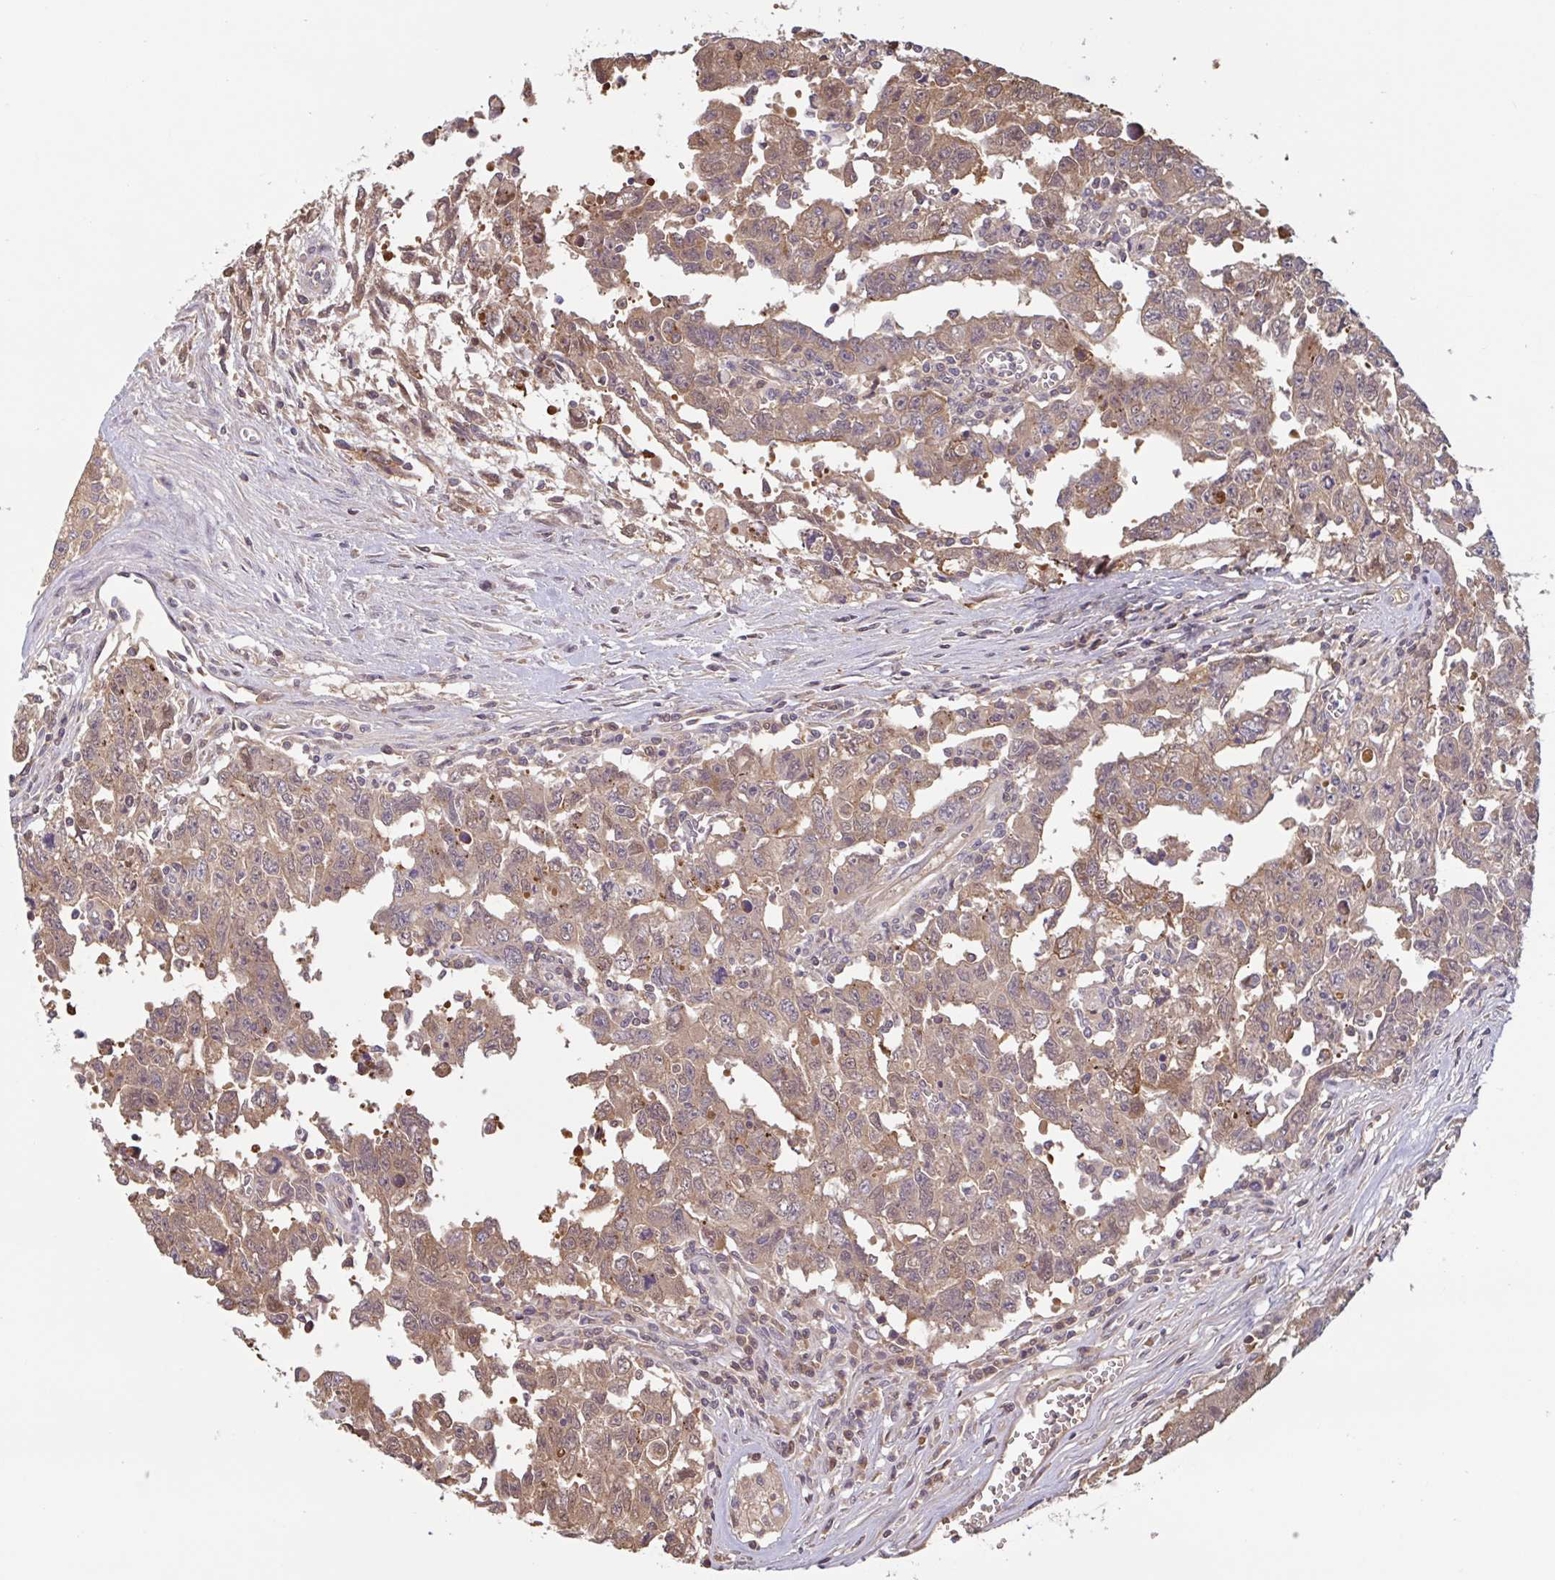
{"staining": {"intensity": "moderate", "quantity": ">75%", "location": "cytoplasmic/membranous,nuclear"}, "tissue": "testis cancer", "cell_type": "Tumor cells", "image_type": "cancer", "snomed": [{"axis": "morphology", "description": "Carcinoma, Embryonal, NOS"}, {"axis": "topography", "description": "Testis"}], "caption": "Brown immunohistochemical staining in human testis cancer (embryonal carcinoma) demonstrates moderate cytoplasmic/membranous and nuclear staining in approximately >75% of tumor cells.", "gene": "OTOP2", "patient": {"sex": "male", "age": 24}}